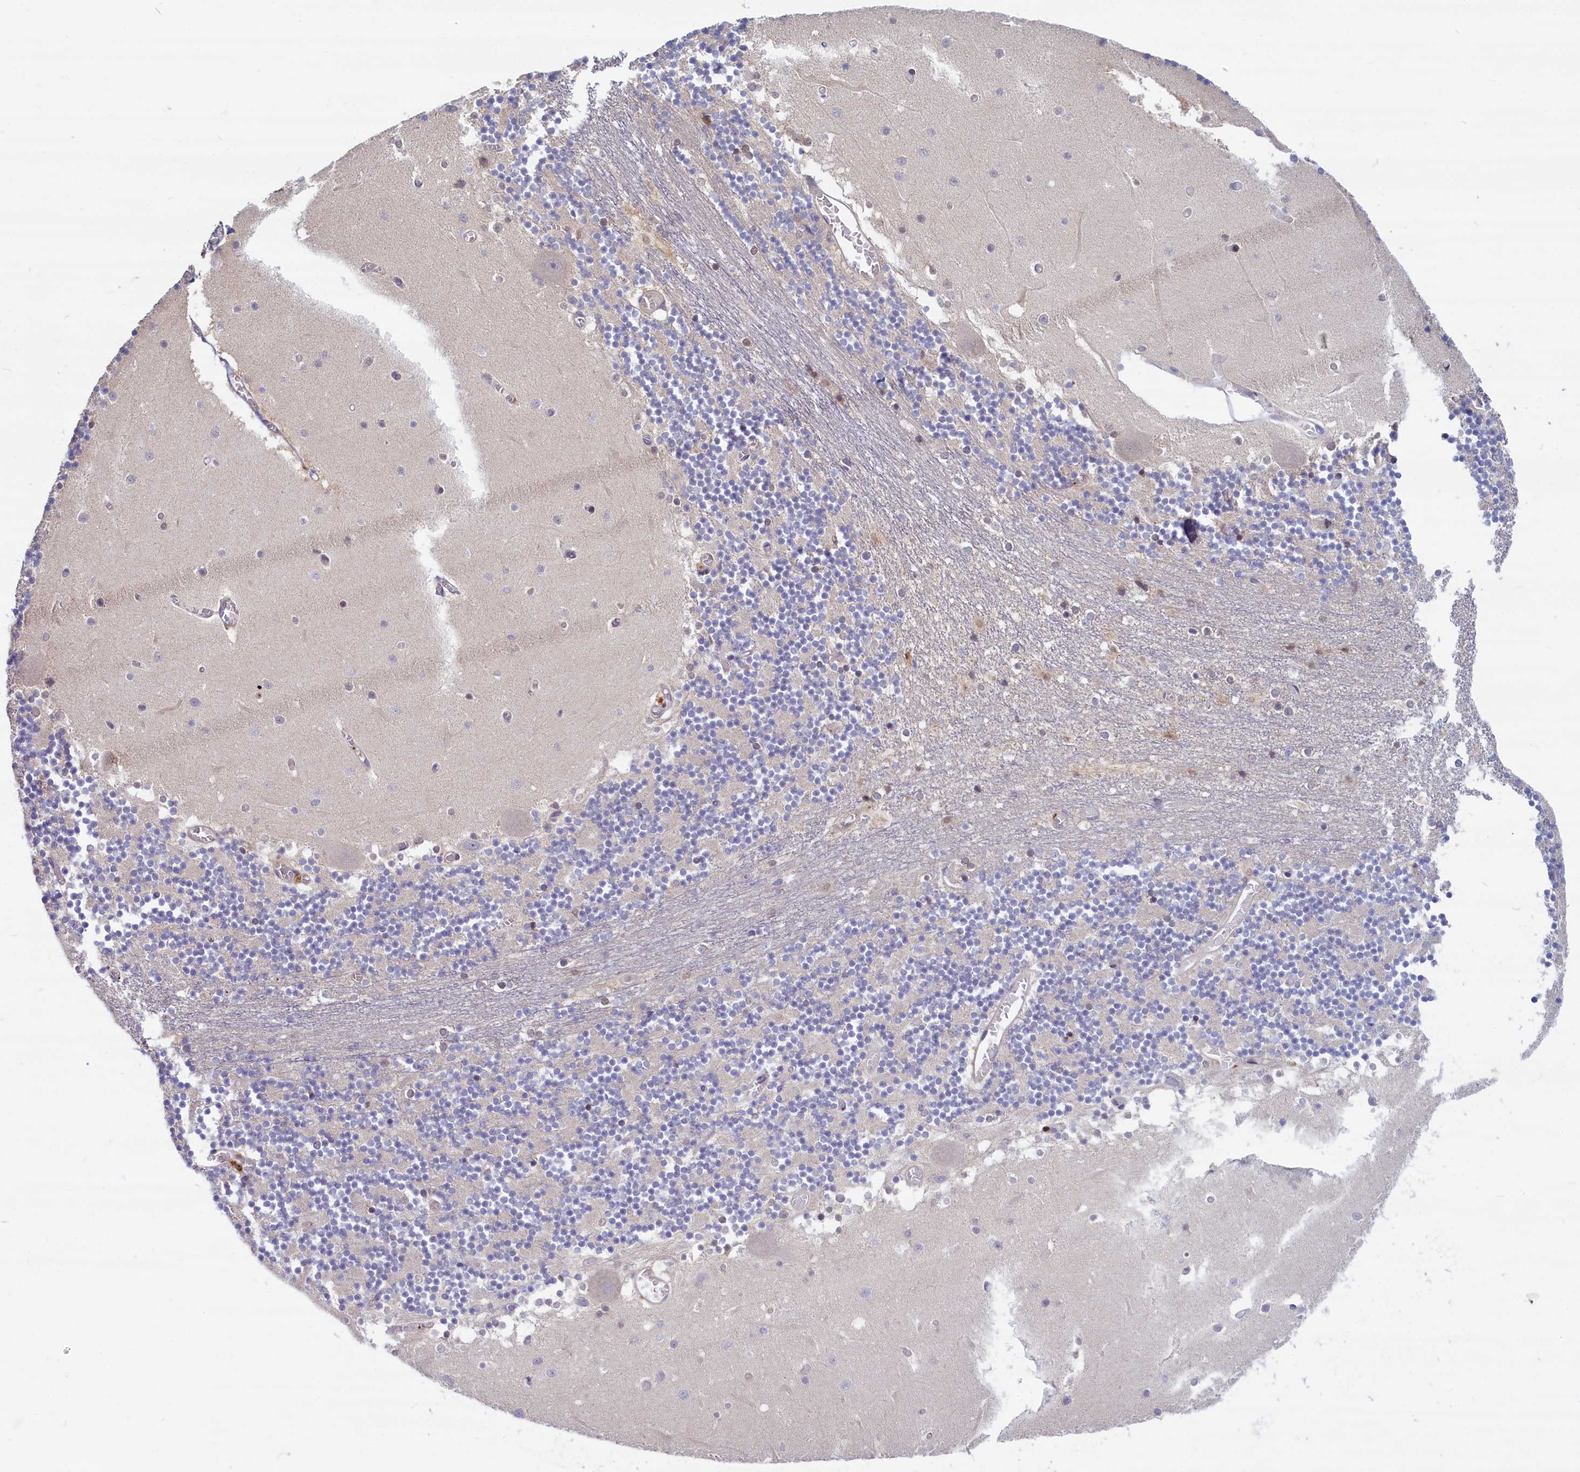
{"staining": {"intensity": "moderate", "quantity": "25%-75%", "location": "nuclear"}, "tissue": "cerebellum", "cell_type": "Cells in granular layer", "image_type": "normal", "snomed": [{"axis": "morphology", "description": "Normal tissue, NOS"}, {"axis": "topography", "description": "Cerebellum"}], "caption": "Cerebellum stained for a protein reveals moderate nuclear positivity in cells in granular layer.", "gene": "FCSK", "patient": {"sex": "female", "age": 28}}